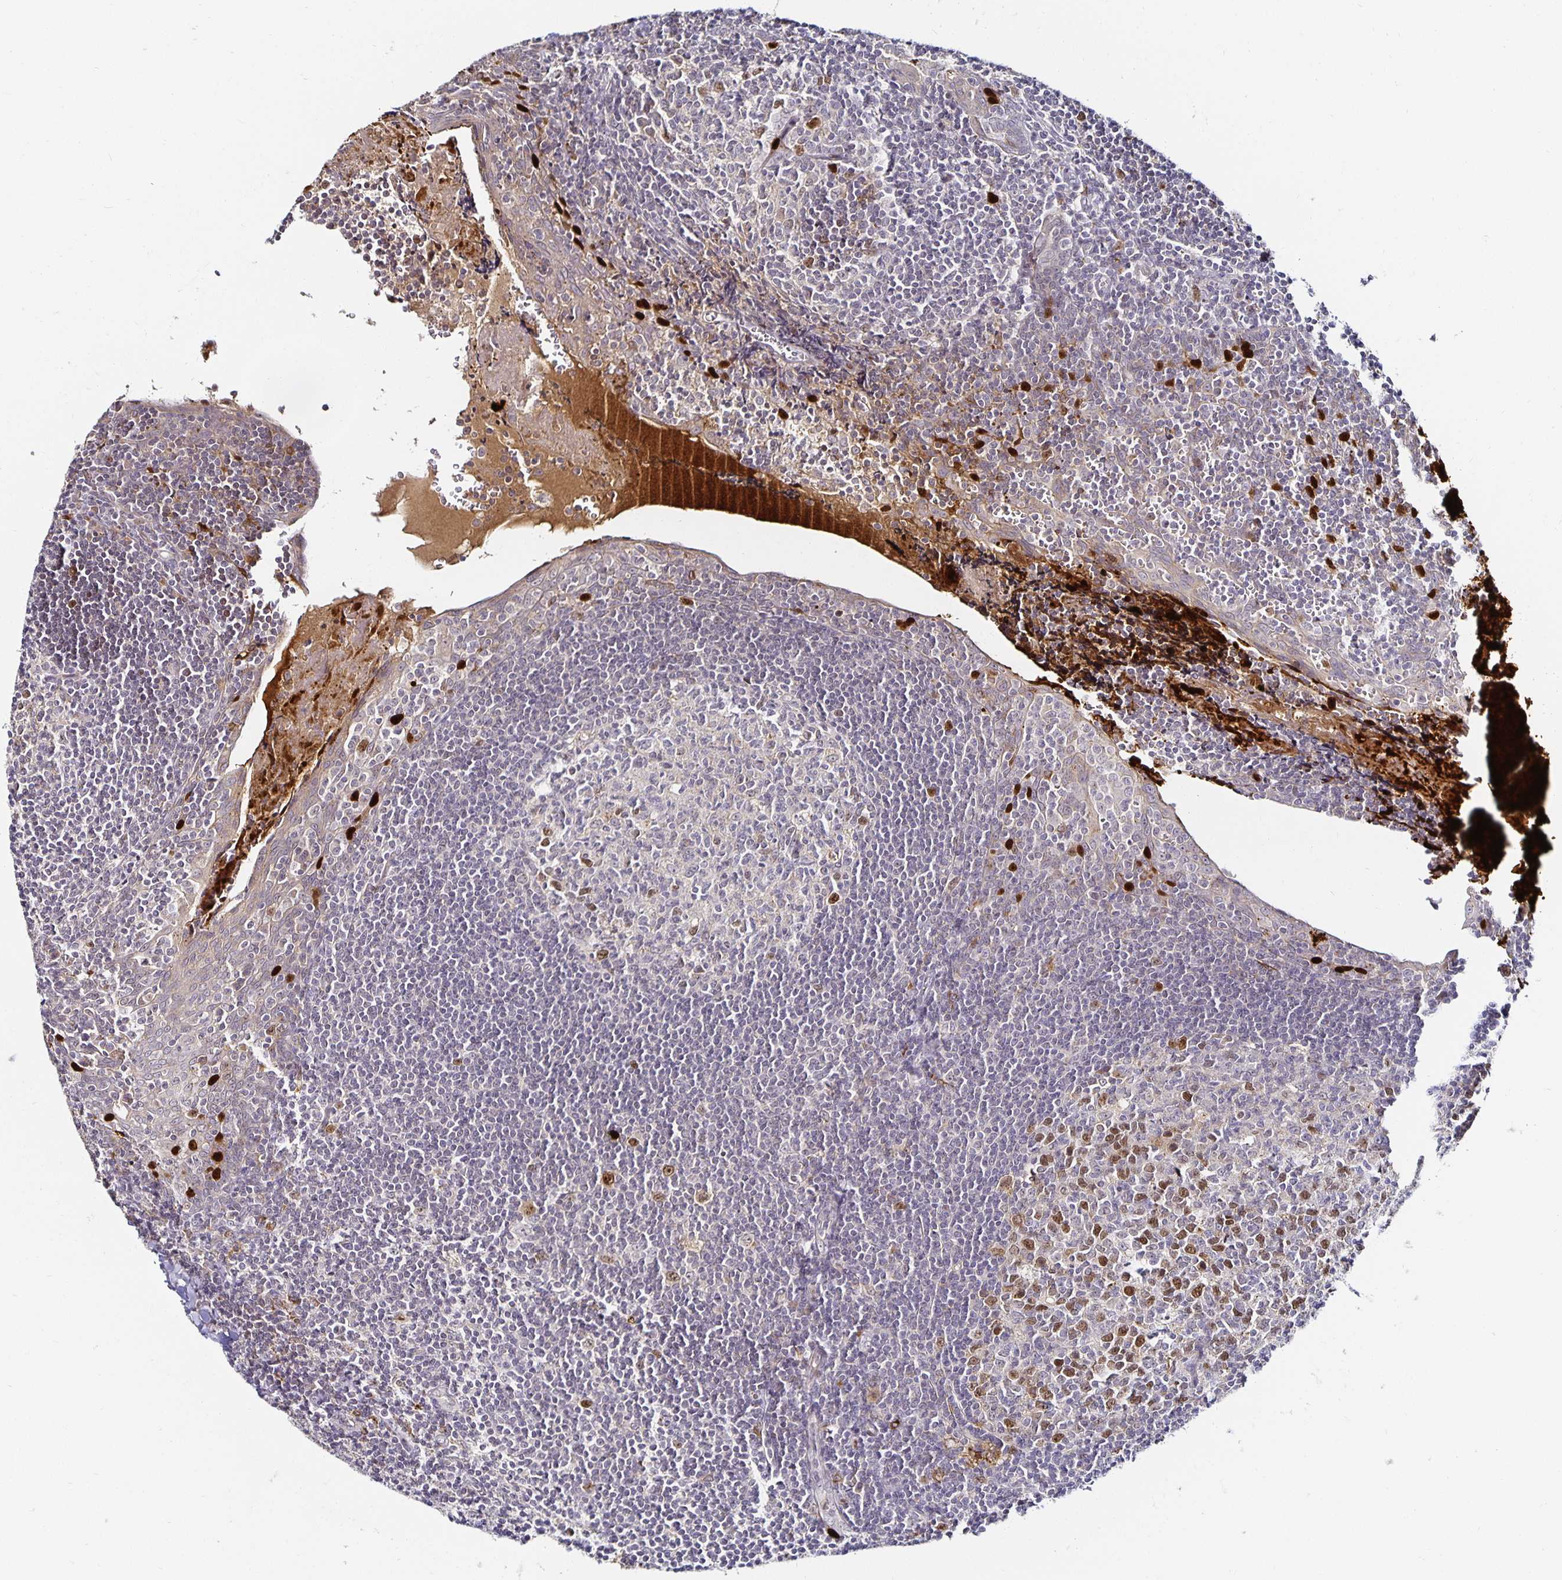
{"staining": {"intensity": "moderate", "quantity": "25%-75%", "location": "cytoplasmic/membranous,nuclear"}, "tissue": "tonsil", "cell_type": "Germinal center cells", "image_type": "normal", "snomed": [{"axis": "morphology", "description": "Normal tissue, NOS"}, {"axis": "morphology", "description": "Inflammation, NOS"}, {"axis": "topography", "description": "Tonsil"}], "caption": "Moderate cytoplasmic/membranous,nuclear protein positivity is appreciated in about 25%-75% of germinal center cells in tonsil.", "gene": "ANLN", "patient": {"sex": "female", "age": 31}}